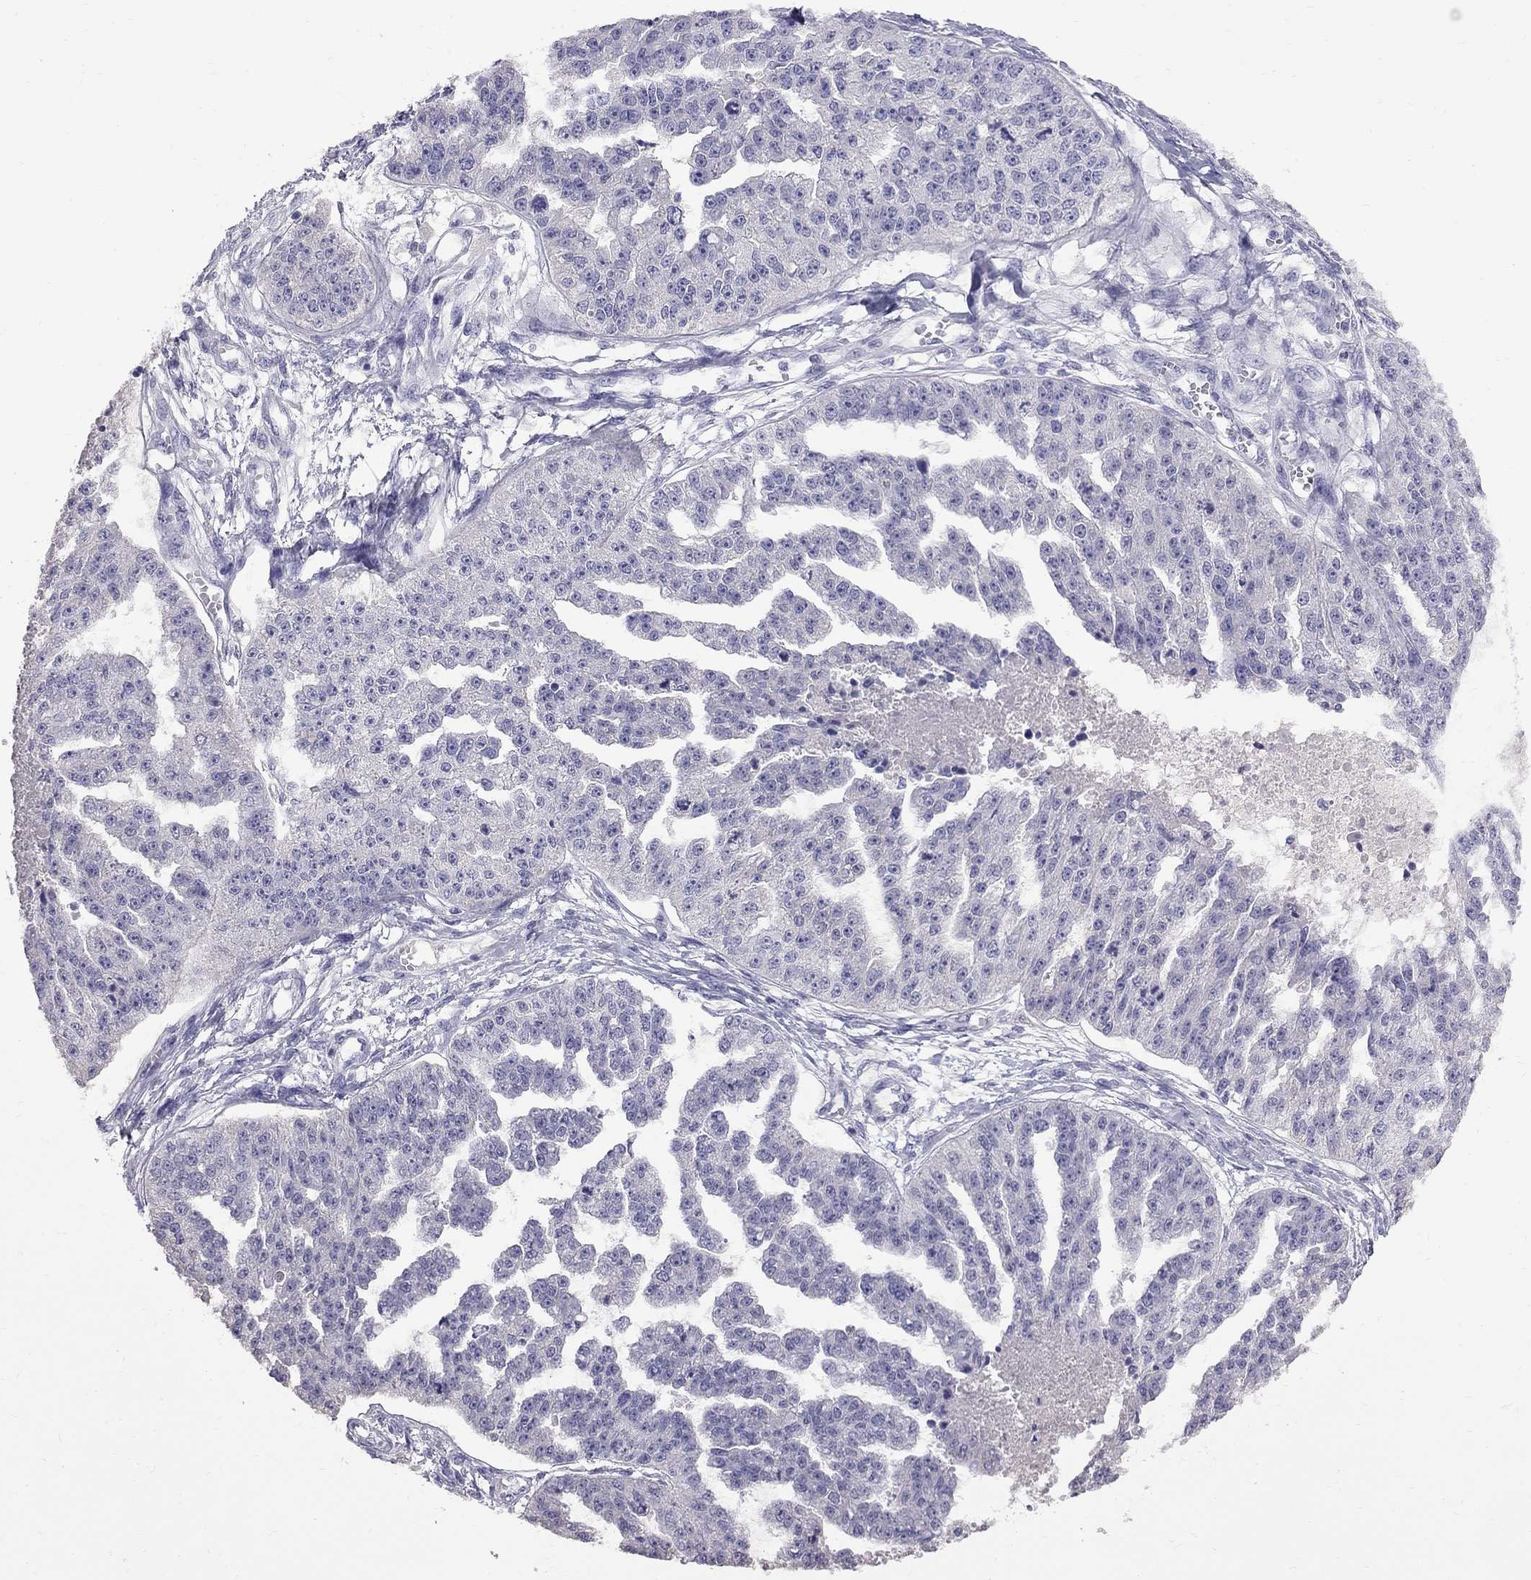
{"staining": {"intensity": "negative", "quantity": "none", "location": "none"}, "tissue": "ovarian cancer", "cell_type": "Tumor cells", "image_type": "cancer", "snomed": [{"axis": "morphology", "description": "Cystadenocarcinoma, serous, NOS"}, {"axis": "topography", "description": "Ovary"}], "caption": "High magnification brightfield microscopy of ovarian cancer stained with DAB (3,3'-diaminobenzidine) (brown) and counterstained with hematoxylin (blue): tumor cells show no significant staining.", "gene": "CFAP91", "patient": {"sex": "female", "age": 58}}